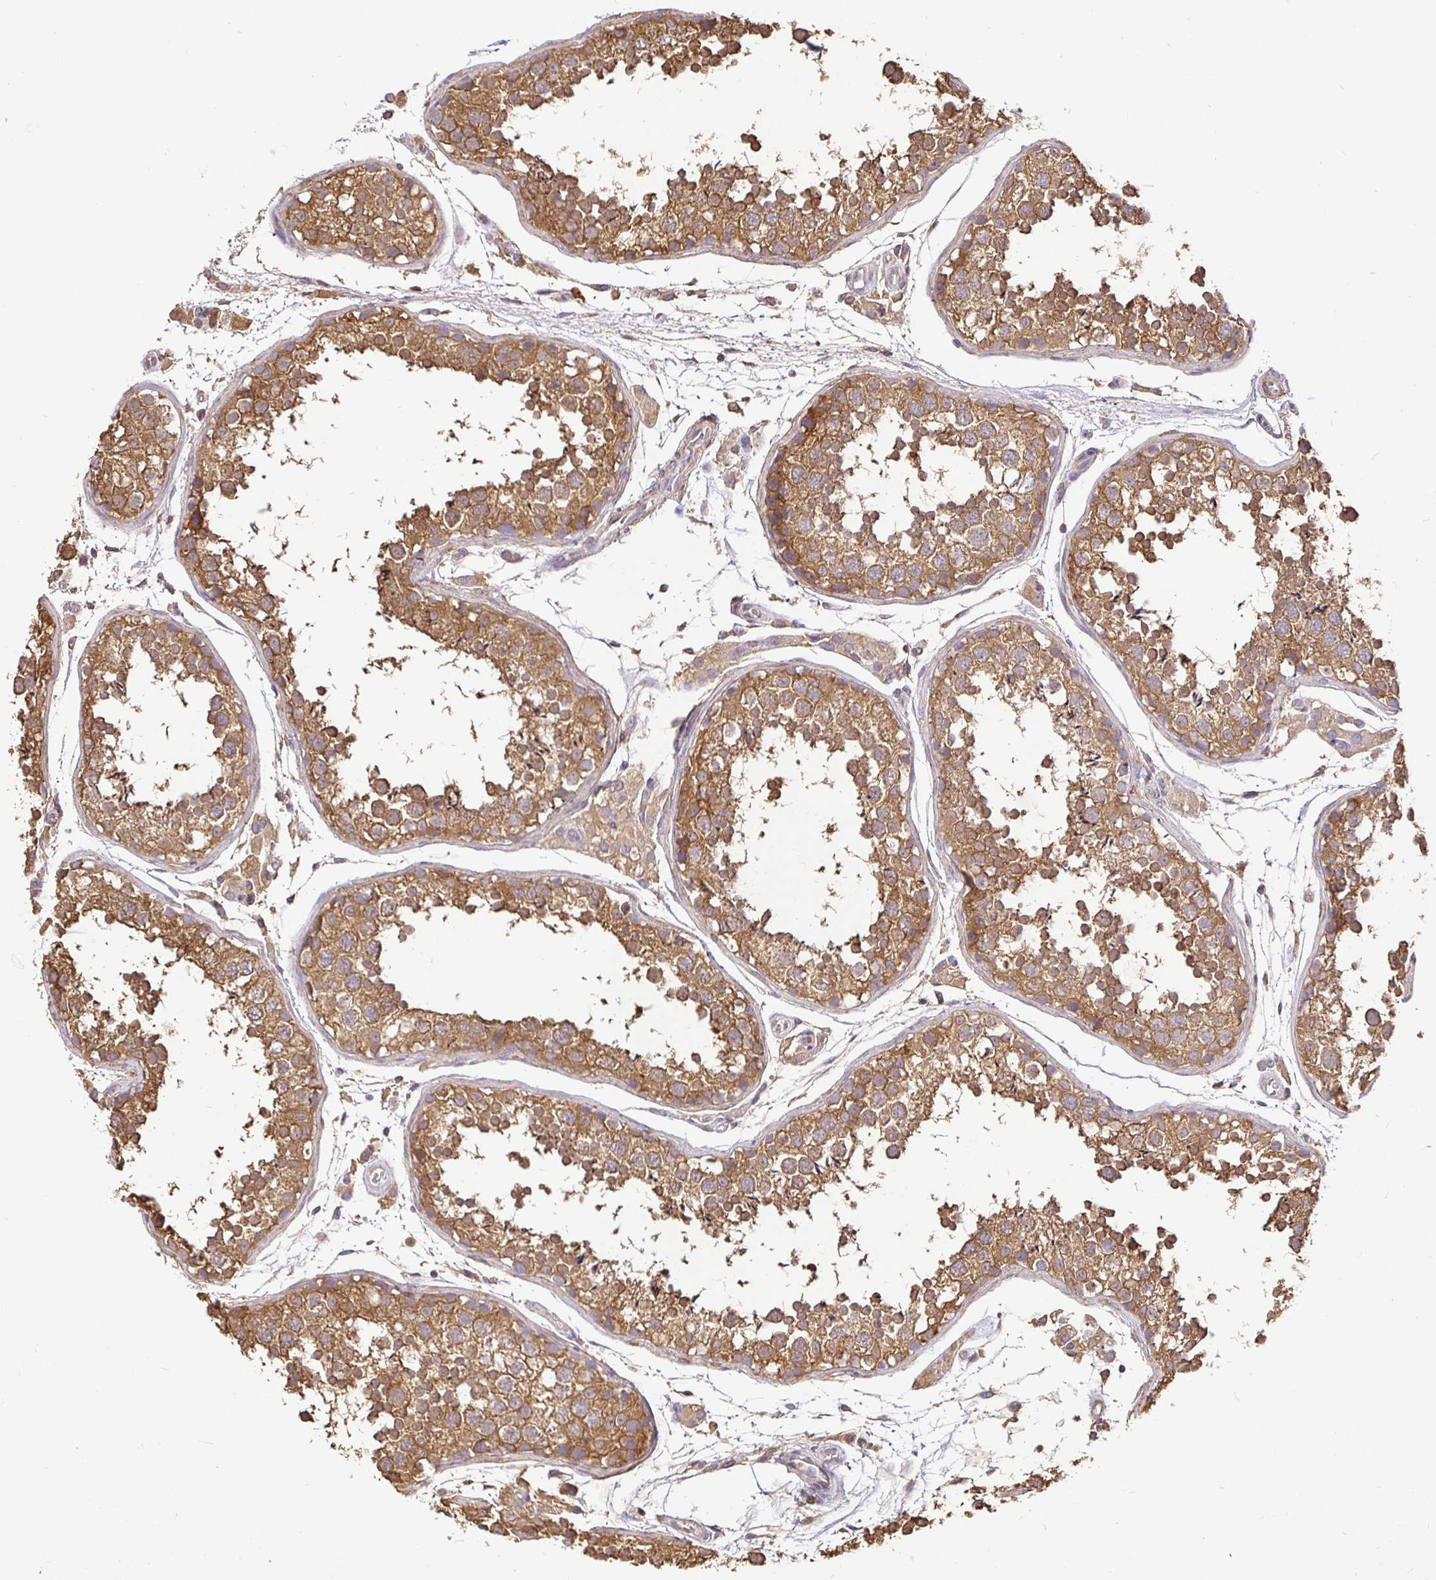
{"staining": {"intensity": "moderate", "quantity": ">75%", "location": "cytoplasmic/membranous"}, "tissue": "testis", "cell_type": "Cells in seminiferous ducts", "image_type": "normal", "snomed": [{"axis": "morphology", "description": "Normal tissue, NOS"}, {"axis": "topography", "description": "Testis"}], "caption": "IHC image of unremarkable human testis stained for a protein (brown), which reveals medium levels of moderate cytoplasmic/membranous staining in about >75% of cells in seminiferous ducts.", "gene": "MAPK8IP3", "patient": {"sex": "male", "age": 29}}